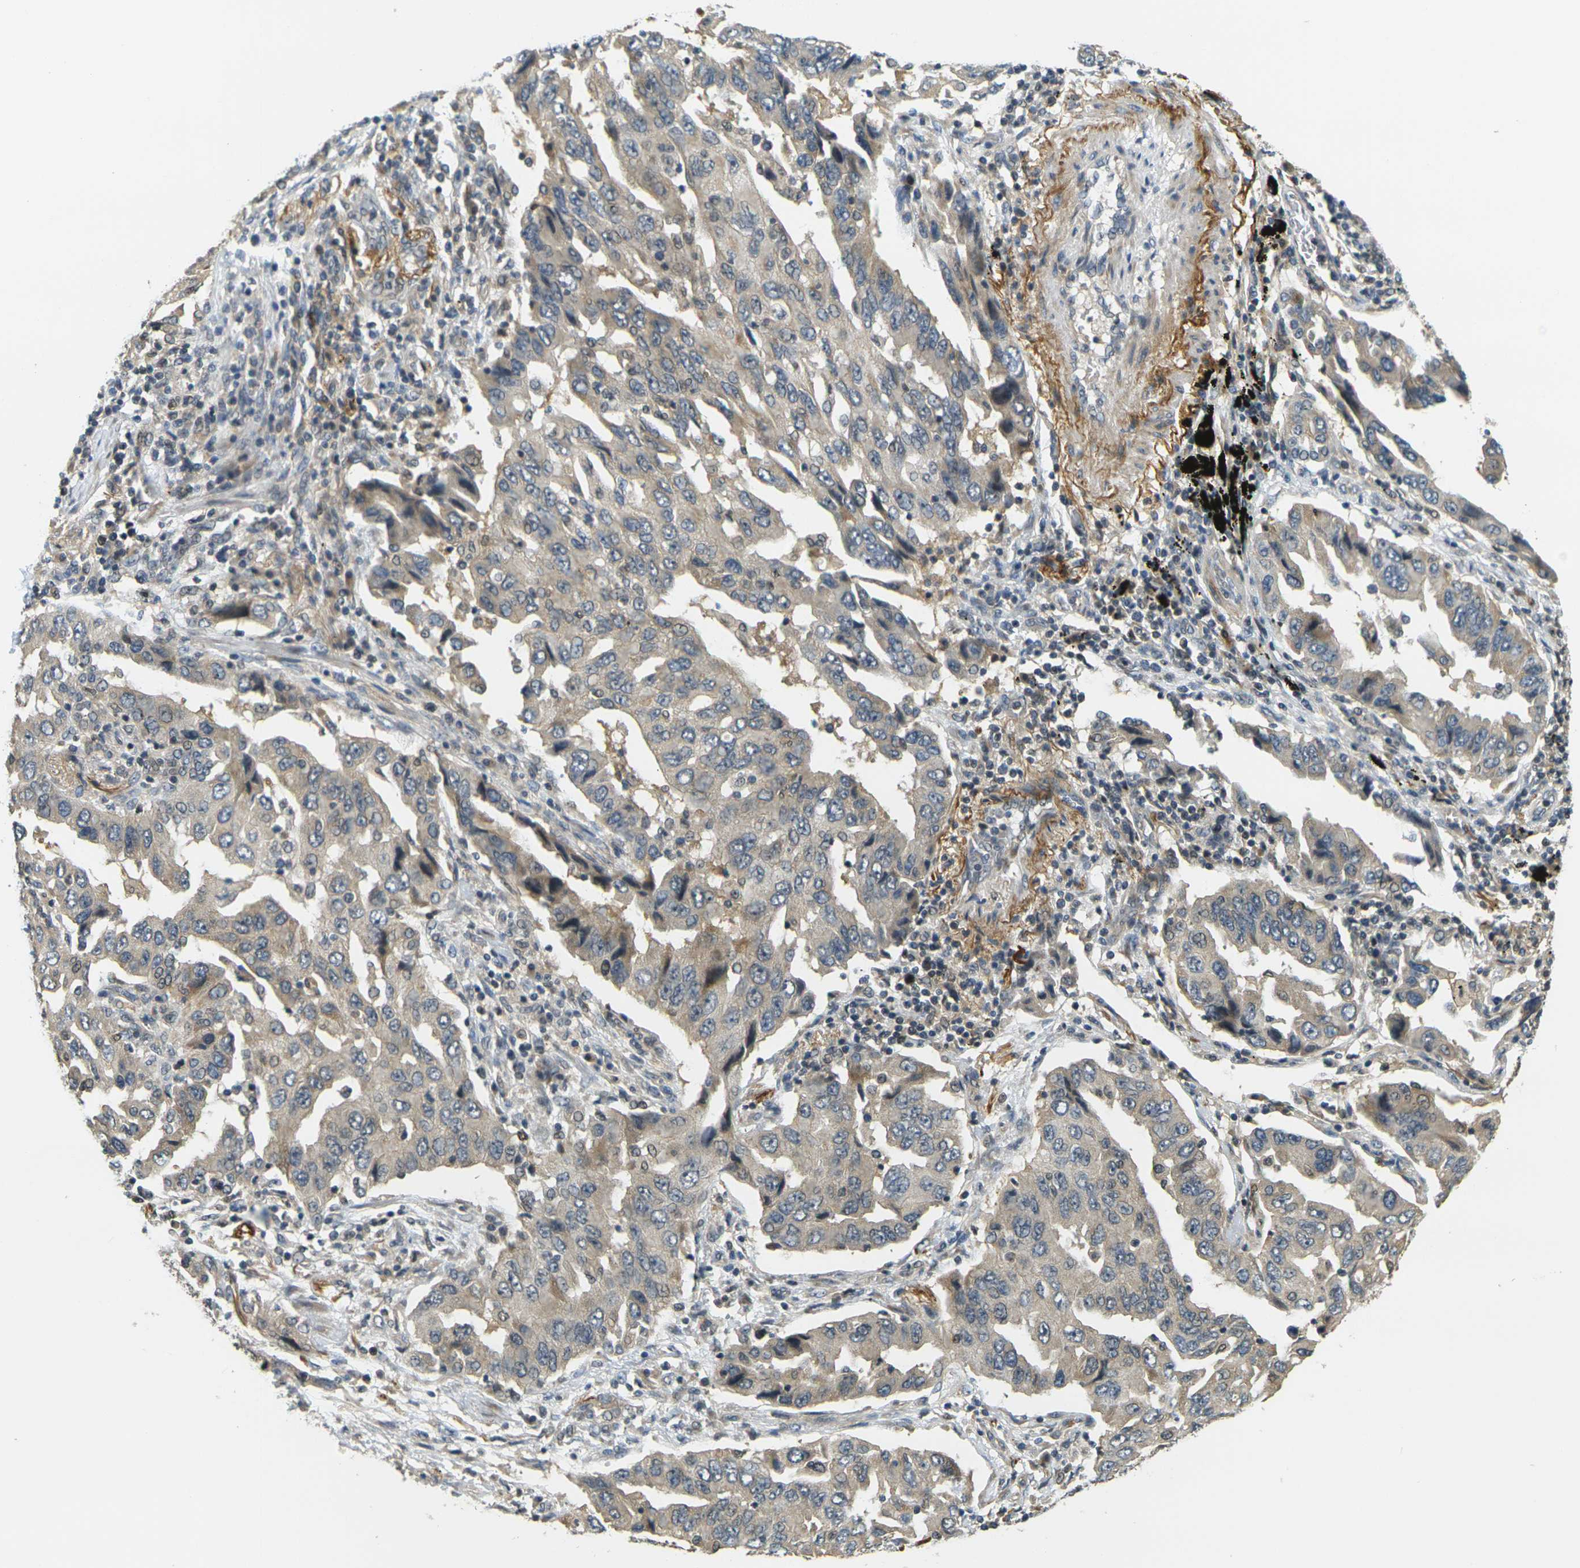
{"staining": {"intensity": "weak", "quantity": ">75%", "location": "cytoplasmic/membranous"}, "tissue": "lung cancer", "cell_type": "Tumor cells", "image_type": "cancer", "snomed": [{"axis": "morphology", "description": "Adenocarcinoma, NOS"}, {"axis": "topography", "description": "Lung"}], "caption": "High-magnification brightfield microscopy of lung adenocarcinoma stained with DAB (brown) and counterstained with hematoxylin (blue). tumor cells exhibit weak cytoplasmic/membranous expression is present in about>75% of cells. Nuclei are stained in blue.", "gene": "KLHL8", "patient": {"sex": "female", "age": 65}}